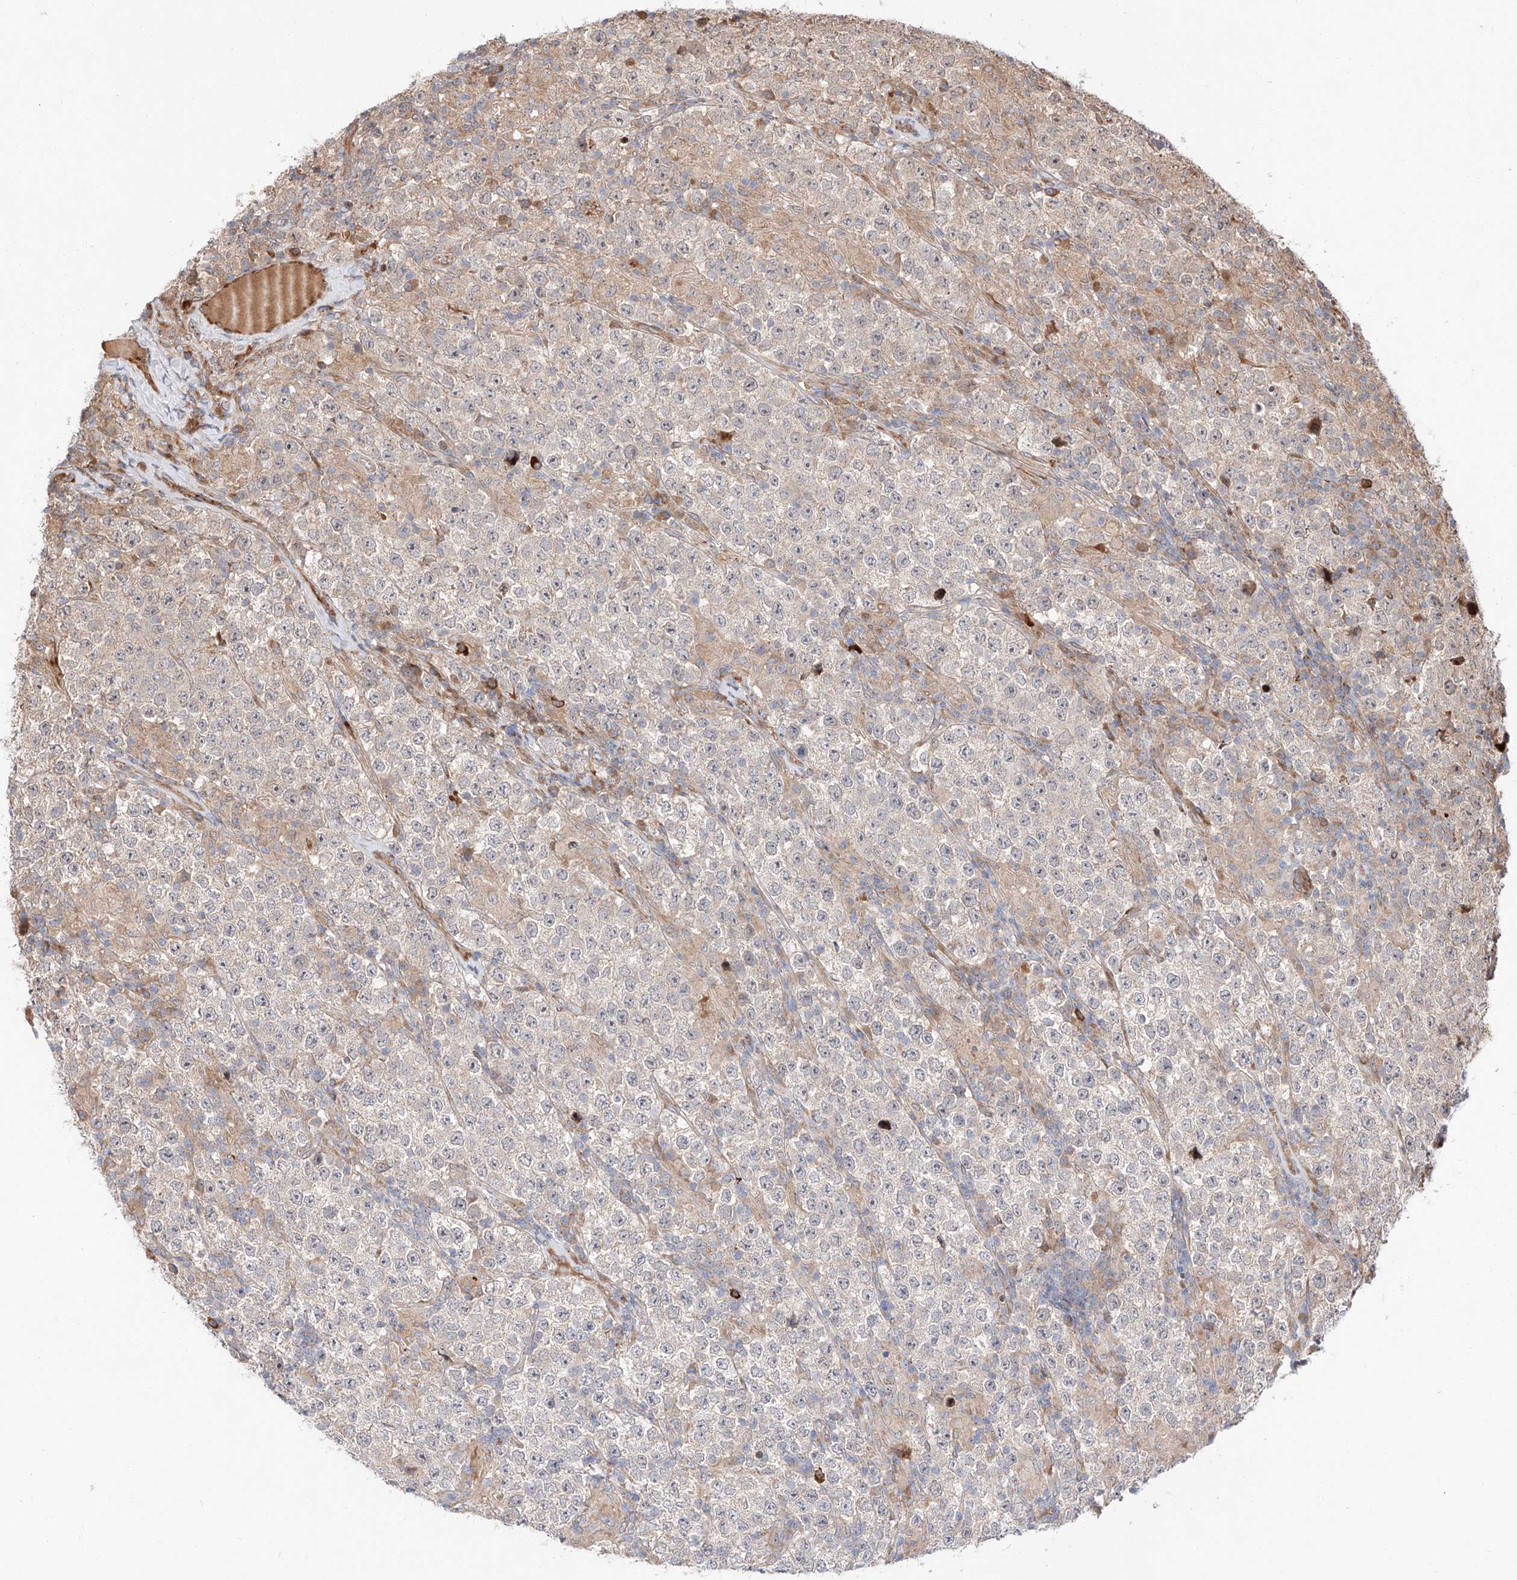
{"staining": {"intensity": "negative", "quantity": "none", "location": "none"}, "tissue": "testis cancer", "cell_type": "Tumor cells", "image_type": "cancer", "snomed": [{"axis": "morphology", "description": "Normal tissue, NOS"}, {"axis": "morphology", "description": "Urothelial carcinoma, High grade"}, {"axis": "morphology", "description": "Seminoma, NOS"}, {"axis": "morphology", "description": "Carcinoma, Embryonal, NOS"}, {"axis": "topography", "description": "Urinary bladder"}, {"axis": "topography", "description": "Testis"}], "caption": "Image shows no protein positivity in tumor cells of testis cancer tissue.", "gene": "DIRAS3", "patient": {"sex": "male", "age": 41}}